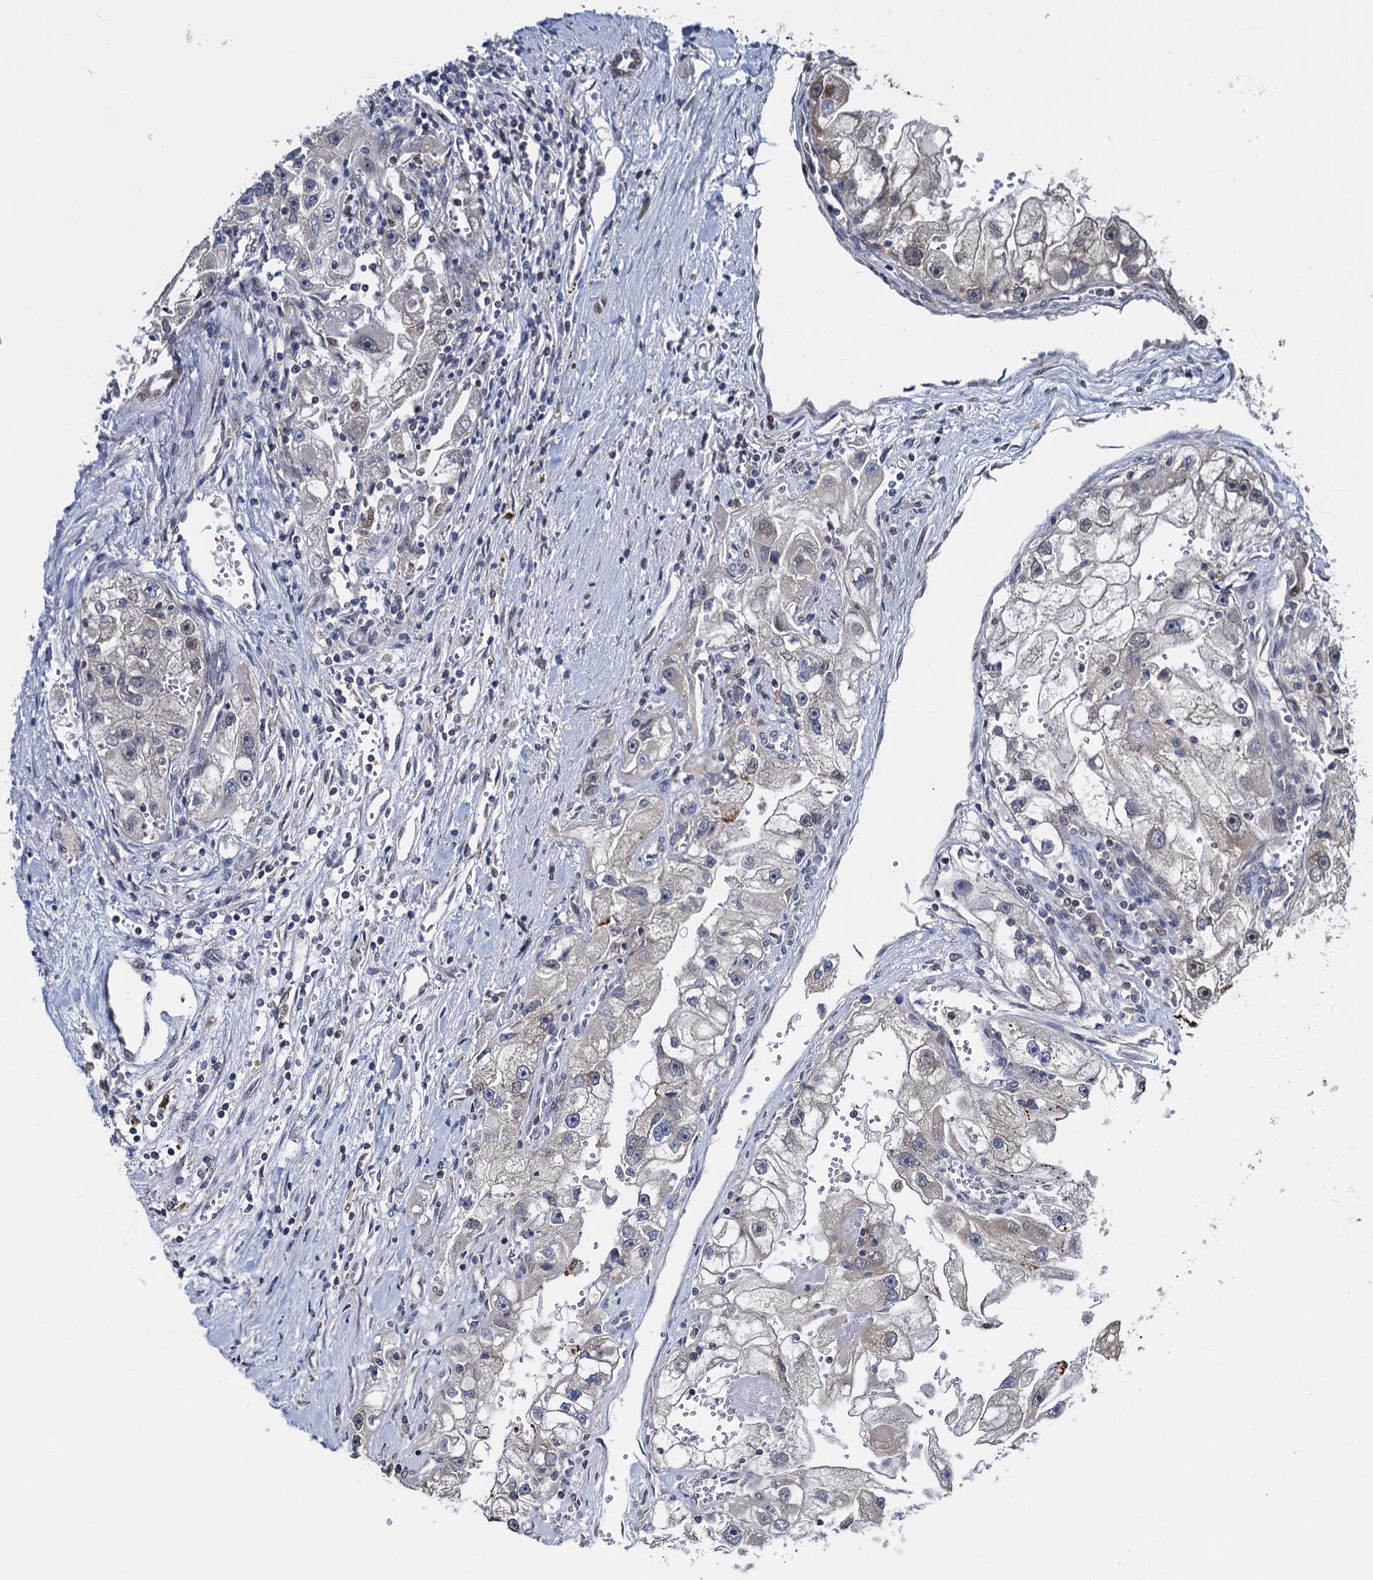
{"staining": {"intensity": "negative", "quantity": "none", "location": "none"}, "tissue": "renal cancer", "cell_type": "Tumor cells", "image_type": "cancer", "snomed": [{"axis": "morphology", "description": "Adenocarcinoma, NOS"}, {"axis": "topography", "description": "Kidney"}], "caption": "Immunohistochemical staining of renal cancer demonstrates no significant positivity in tumor cells. Nuclei are stained in blue.", "gene": "RNF125", "patient": {"sex": "male", "age": 63}}